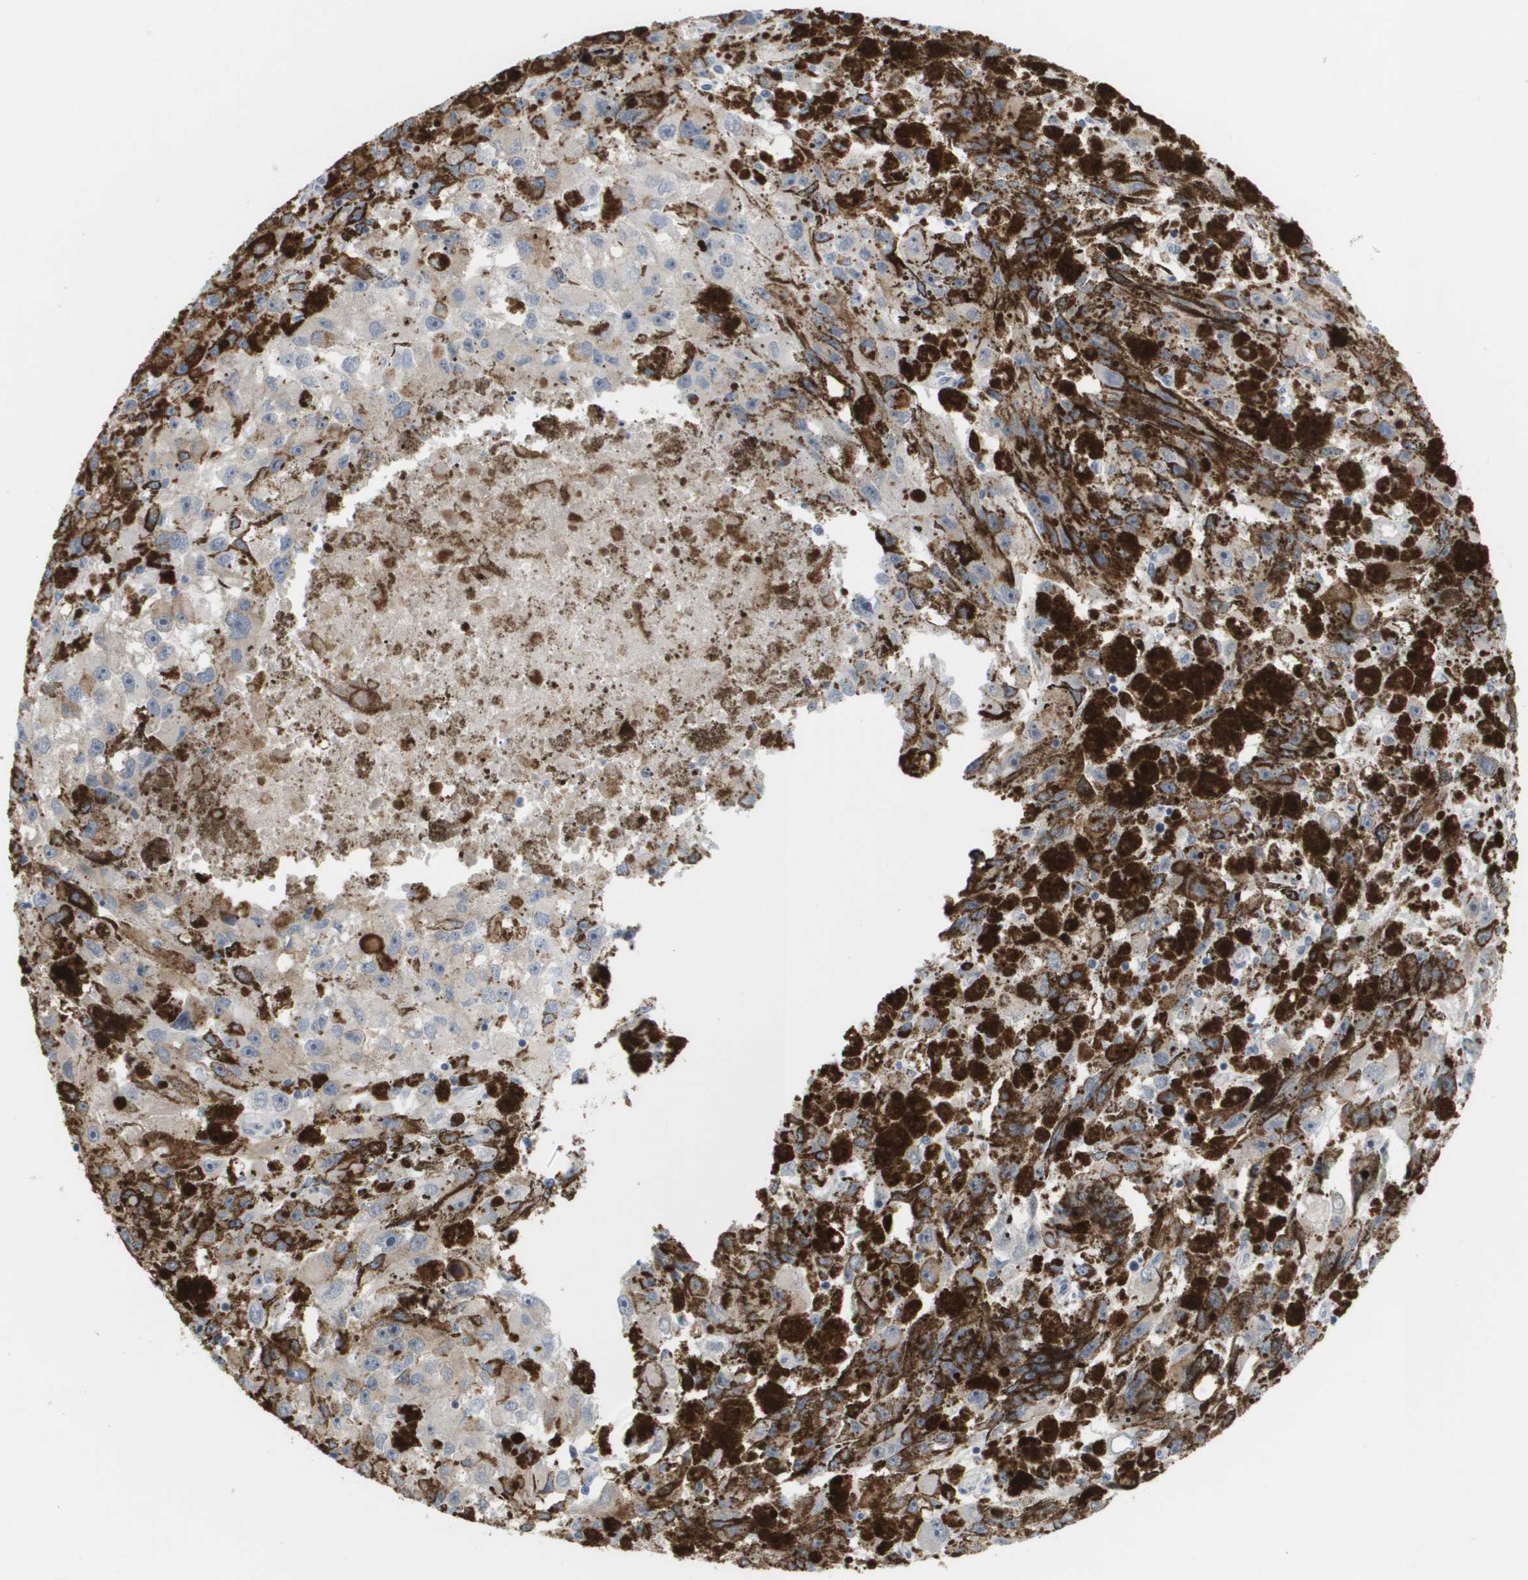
{"staining": {"intensity": "weak", "quantity": ">75%", "location": "cytoplasmic/membranous"}, "tissue": "melanoma", "cell_type": "Tumor cells", "image_type": "cancer", "snomed": [{"axis": "morphology", "description": "Malignant melanoma, NOS"}, {"axis": "topography", "description": "Skin"}], "caption": "IHC of melanoma shows low levels of weak cytoplasmic/membranous staining in approximately >75% of tumor cells. (DAB = brown stain, brightfield microscopy at high magnification).", "gene": "MARCHF8", "patient": {"sex": "female", "age": 104}}